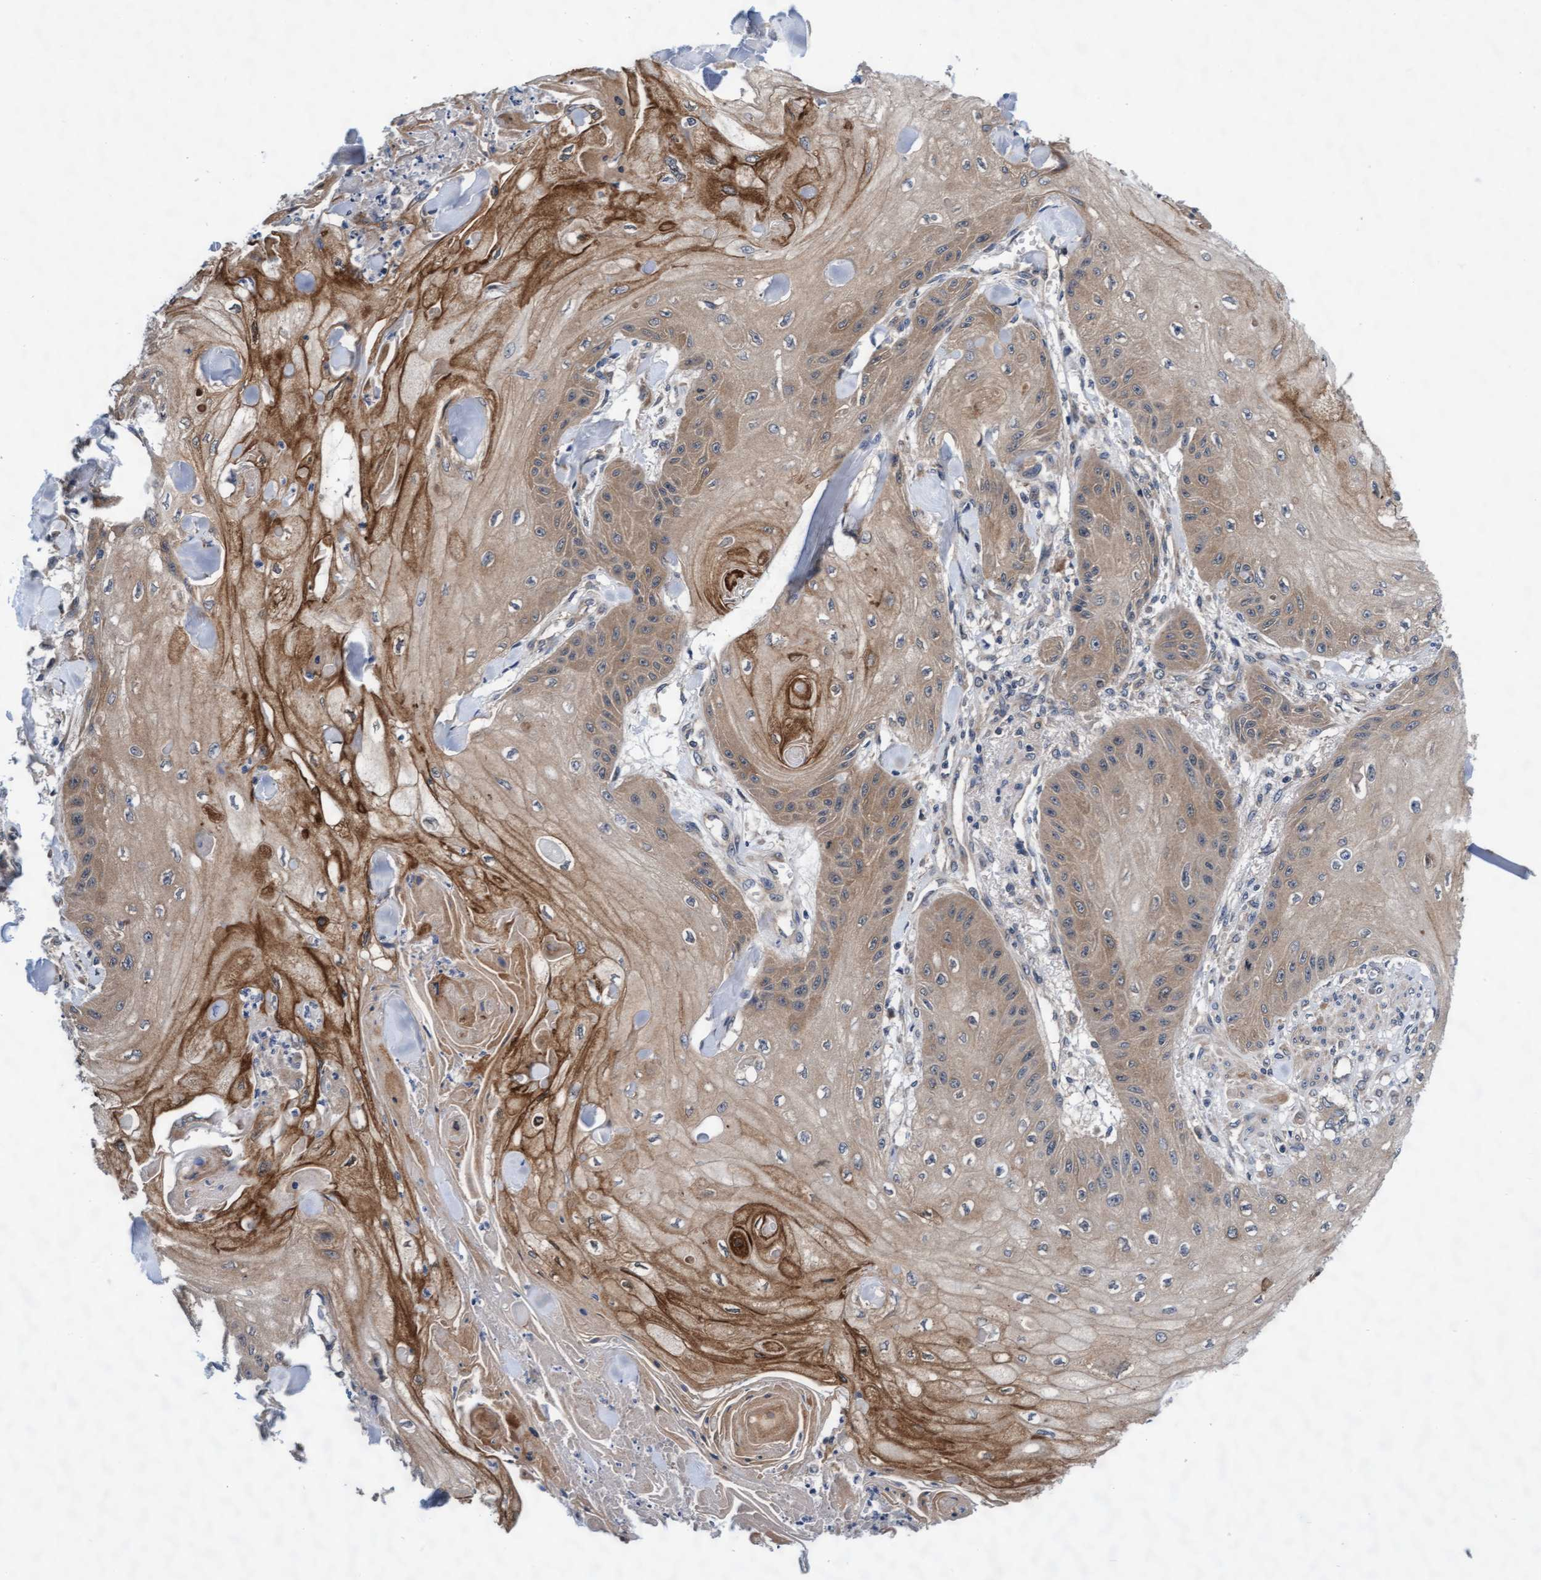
{"staining": {"intensity": "weak", "quantity": ">75%", "location": "cytoplasmic/membranous"}, "tissue": "skin cancer", "cell_type": "Tumor cells", "image_type": "cancer", "snomed": [{"axis": "morphology", "description": "Squamous cell carcinoma, NOS"}, {"axis": "topography", "description": "Skin"}], "caption": "Immunohistochemical staining of squamous cell carcinoma (skin) displays low levels of weak cytoplasmic/membranous expression in about >75% of tumor cells.", "gene": "EFCAB13", "patient": {"sex": "male", "age": 74}}